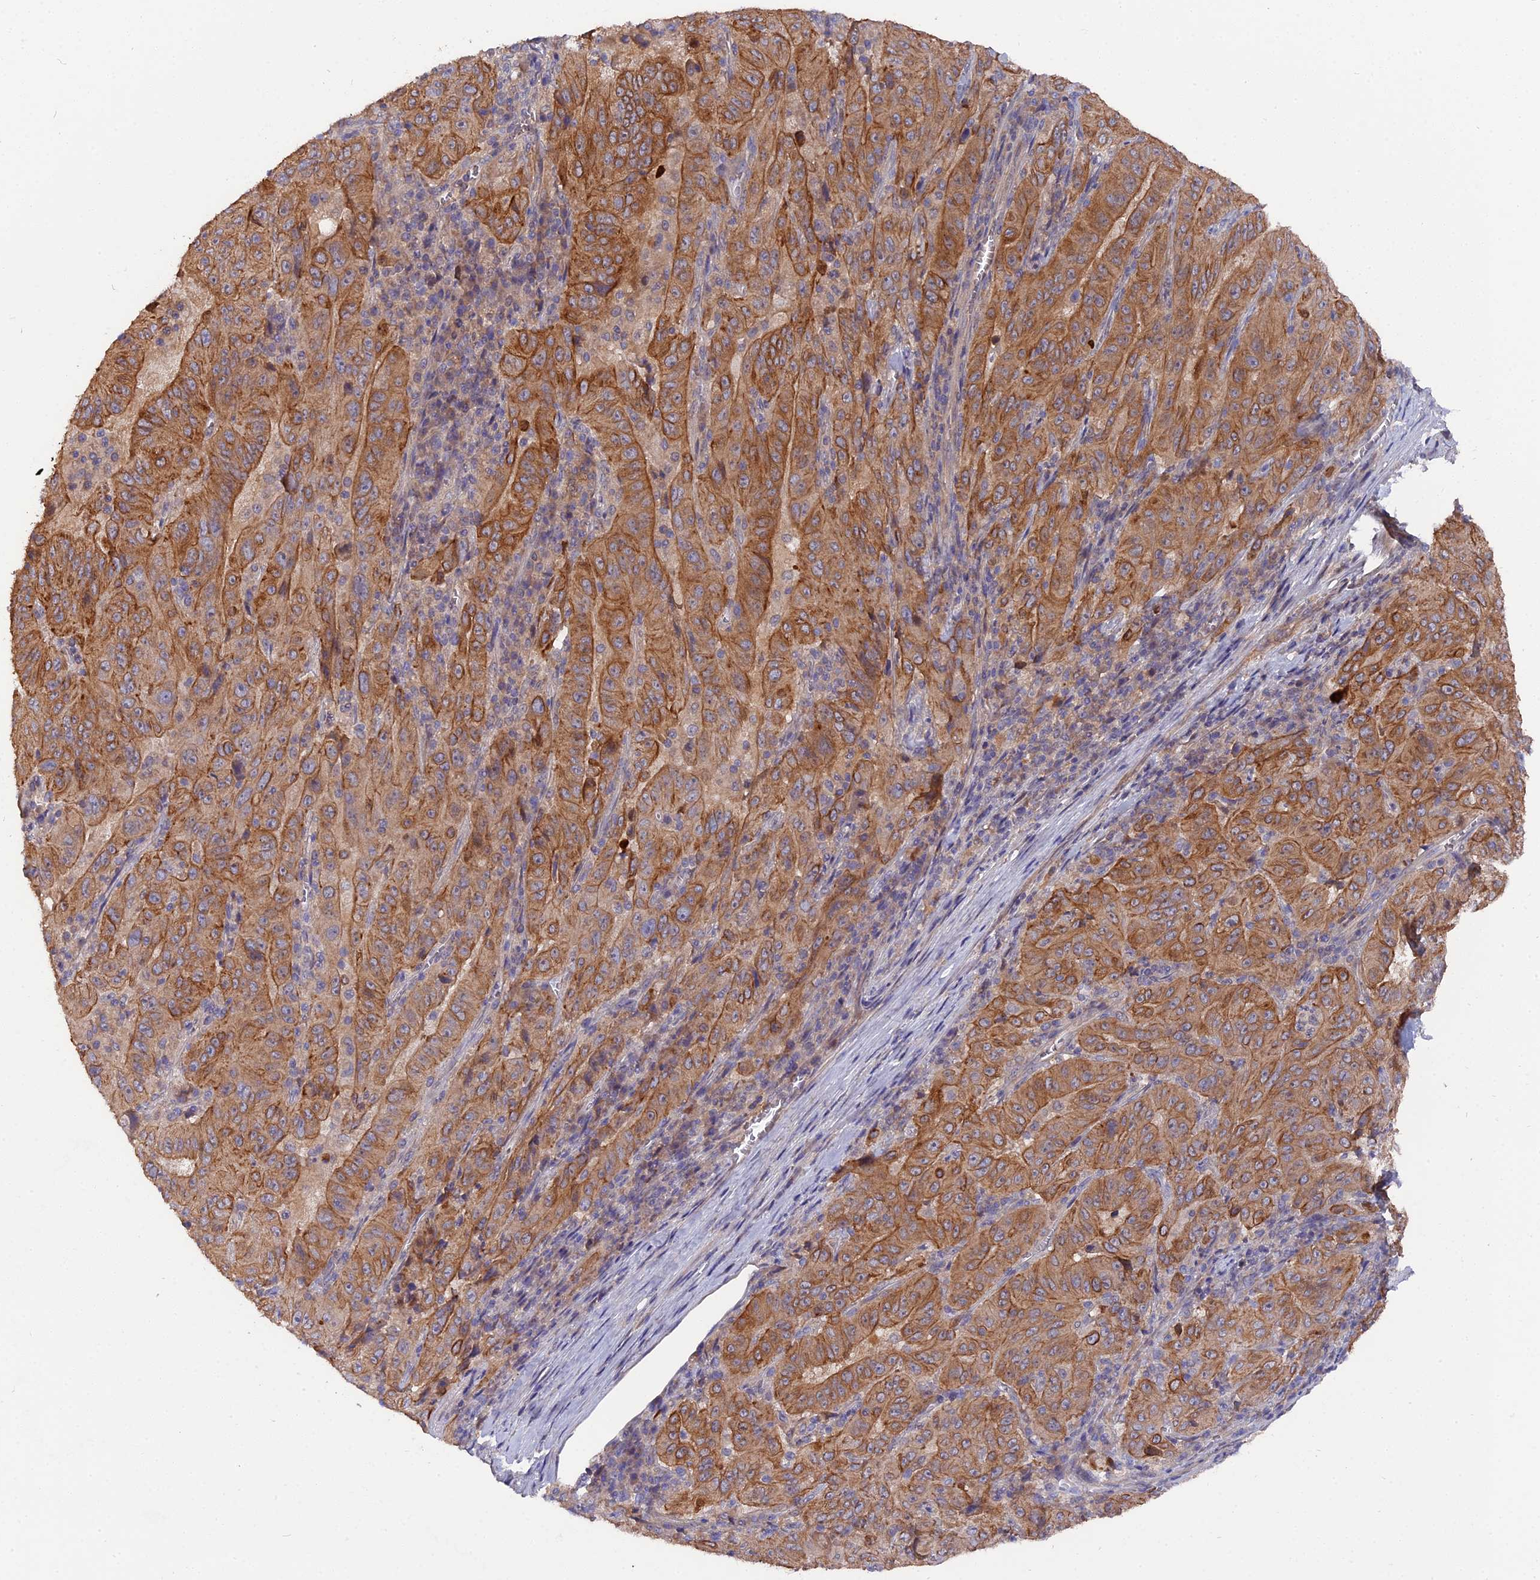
{"staining": {"intensity": "moderate", "quantity": ">75%", "location": "cytoplasmic/membranous"}, "tissue": "pancreatic cancer", "cell_type": "Tumor cells", "image_type": "cancer", "snomed": [{"axis": "morphology", "description": "Adenocarcinoma, NOS"}, {"axis": "topography", "description": "Pancreas"}], "caption": "Protein positivity by immunohistochemistry (IHC) demonstrates moderate cytoplasmic/membranous positivity in about >75% of tumor cells in adenocarcinoma (pancreatic).", "gene": "ZCCHC2", "patient": {"sex": "male", "age": 63}}